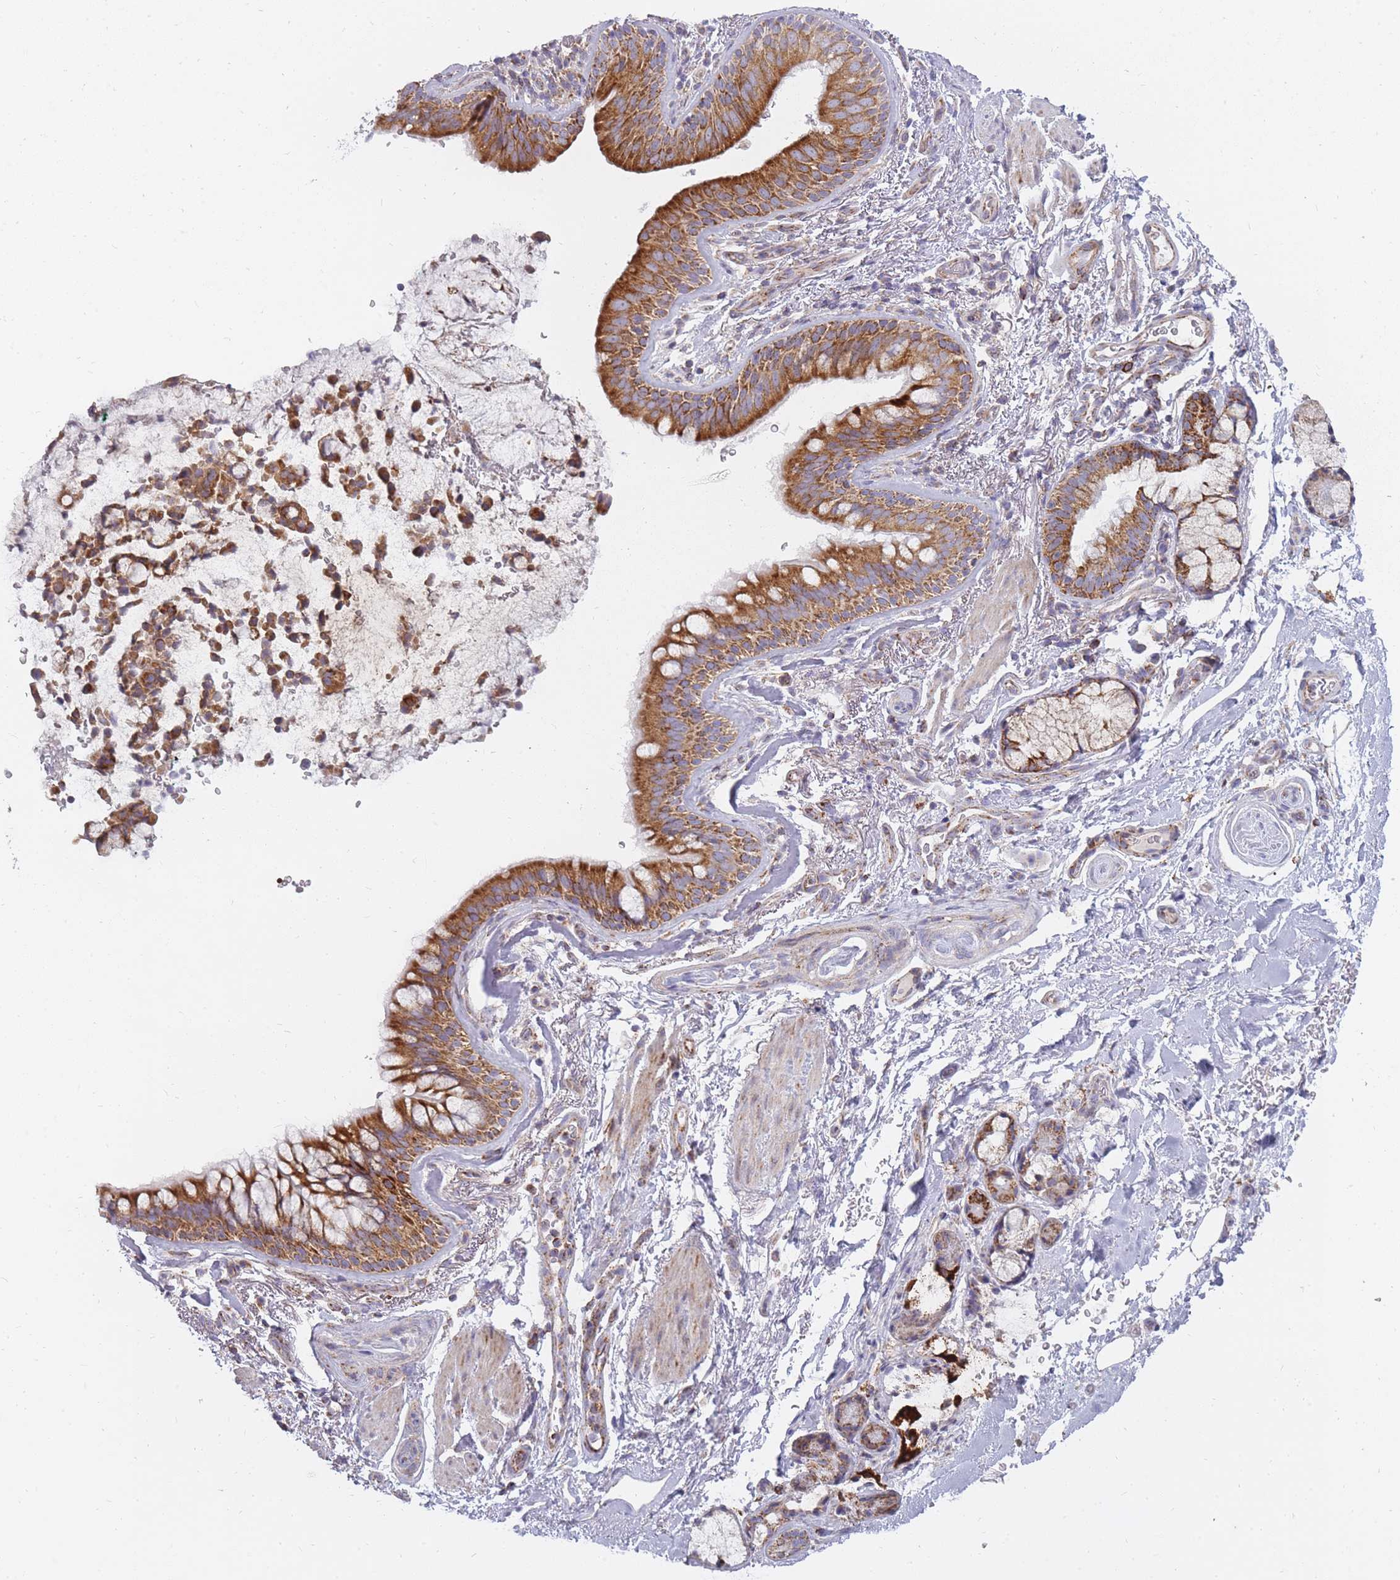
{"staining": {"intensity": "negative", "quantity": "none", "location": "none"}, "tissue": "soft tissue", "cell_type": "Chondrocytes", "image_type": "normal", "snomed": [{"axis": "morphology", "description": "Normal tissue, NOS"}, {"axis": "topography", "description": "Cartilage tissue"}, {"axis": "topography", "description": "Bronchus"}], "caption": "High power microscopy micrograph of an immunohistochemistry (IHC) histopathology image of unremarkable soft tissue, revealing no significant expression in chondrocytes.", "gene": "ALKBH4", "patient": {"sex": "female", "age": 72}}